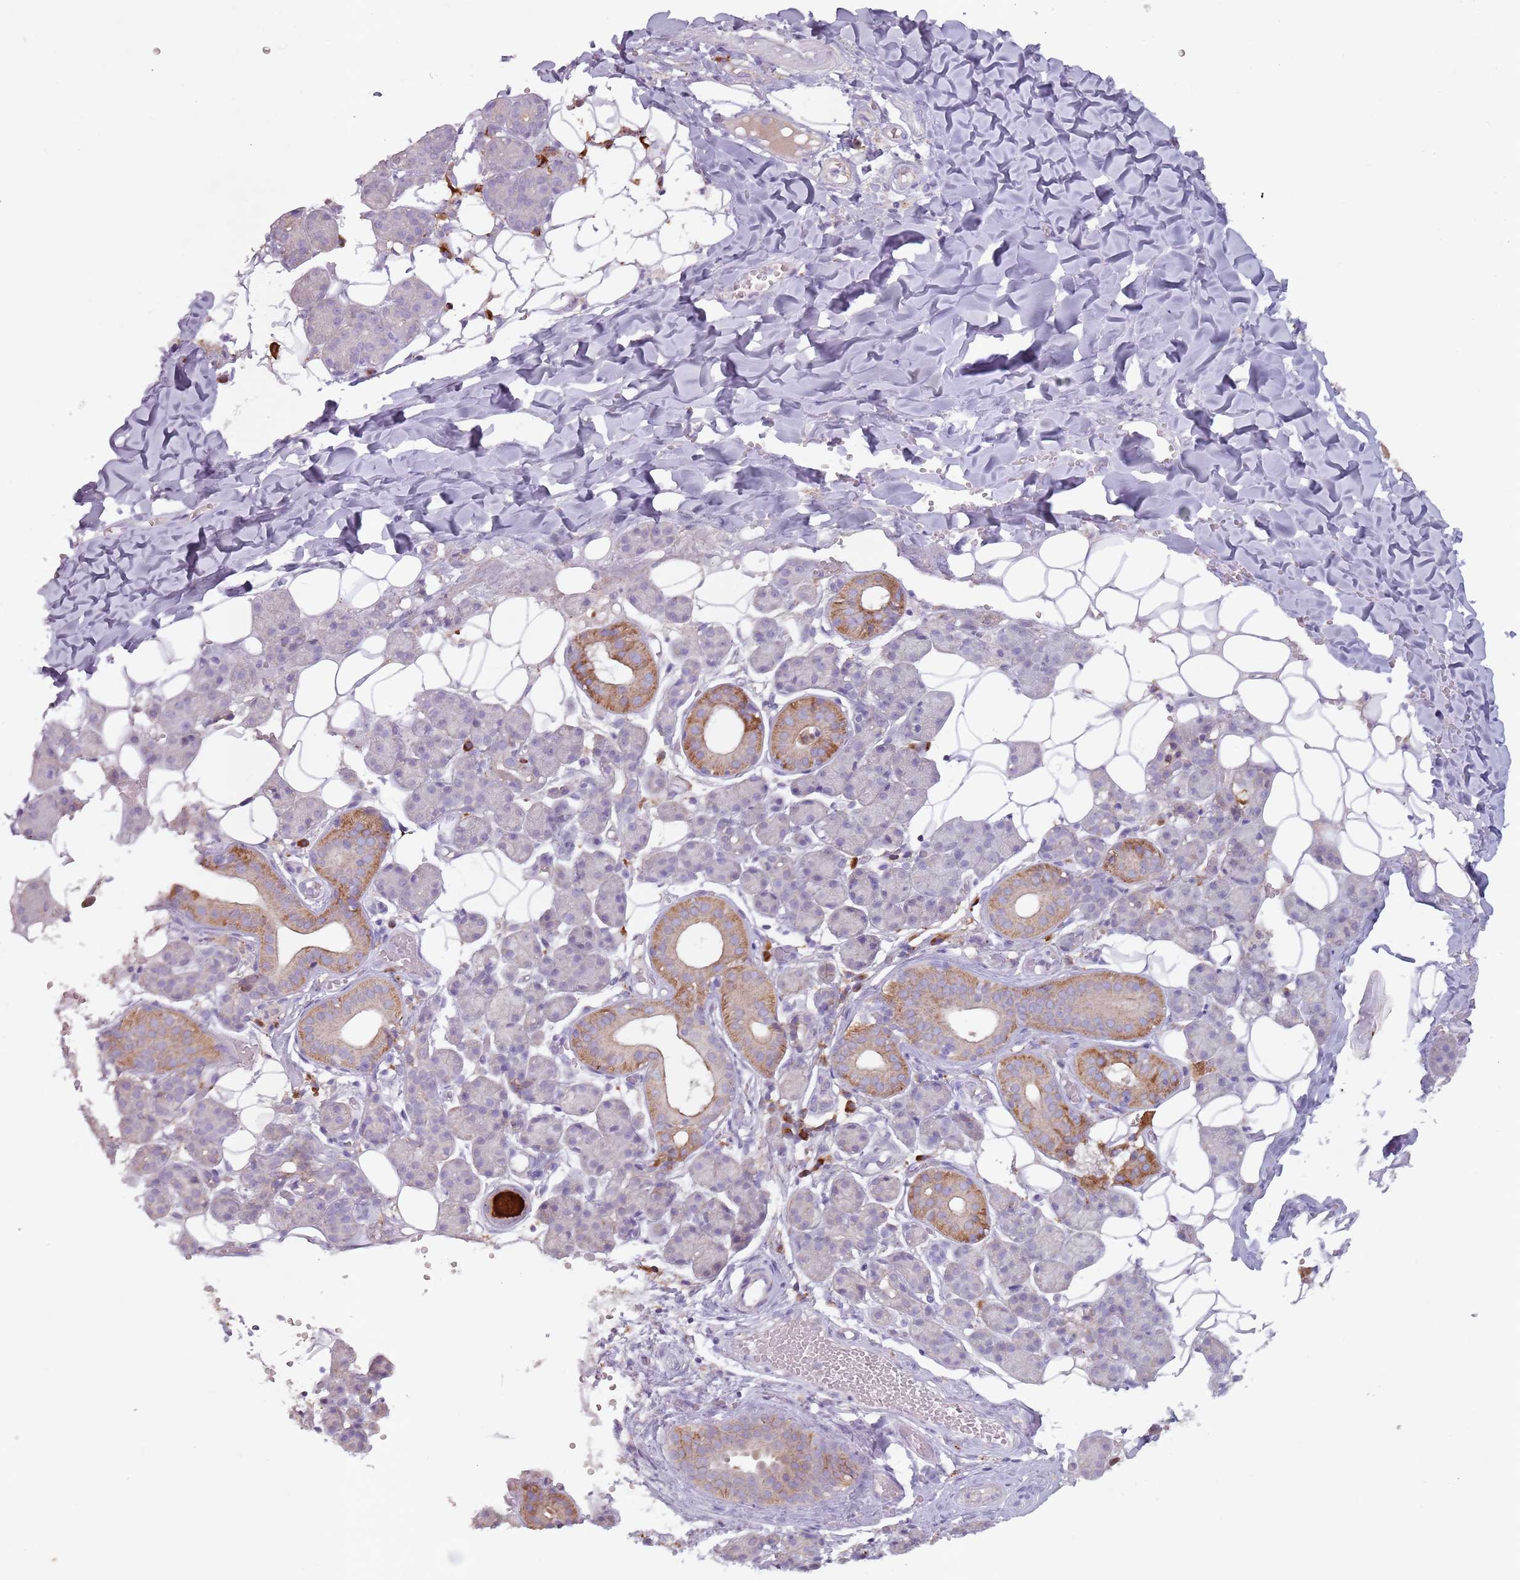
{"staining": {"intensity": "moderate", "quantity": "<25%", "location": "cytoplasmic/membranous"}, "tissue": "salivary gland", "cell_type": "Glandular cells", "image_type": "normal", "snomed": [{"axis": "morphology", "description": "Normal tissue, NOS"}, {"axis": "topography", "description": "Salivary gland"}], "caption": "Immunohistochemistry micrograph of normal salivary gland stained for a protein (brown), which demonstrates low levels of moderate cytoplasmic/membranous positivity in about <25% of glandular cells.", "gene": "STYK1", "patient": {"sex": "female", "age": 33}}